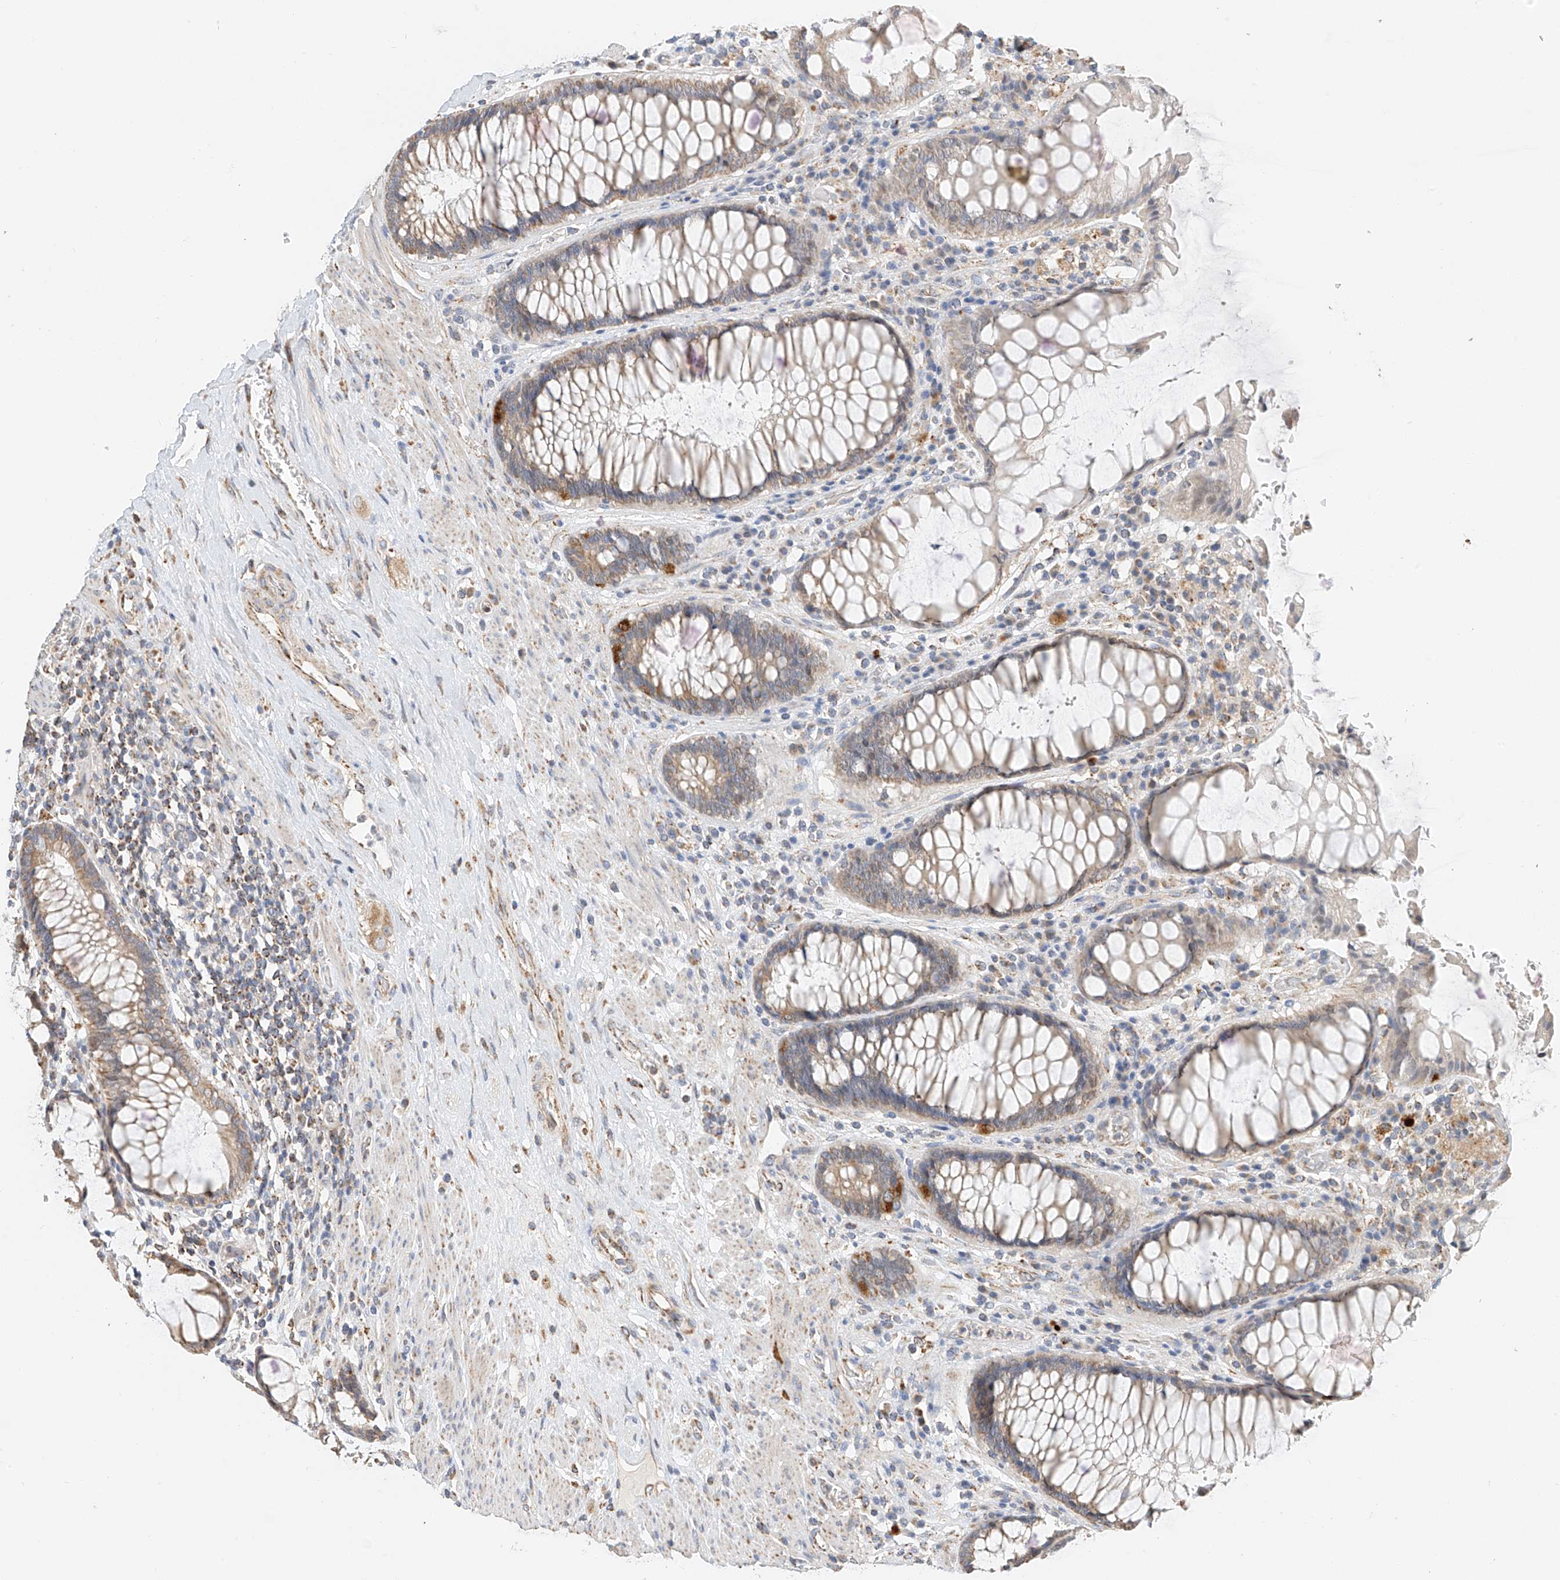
{"staining": {"intensity": "moderate", "quantity": "25%-75%", "location": "cytoplasmic/membranous"}, "tissue": "rectum", "cell_type": "Glandular cells", "image_type": "normal", "snomed": [{"axis": "morphology", "description": "Normal tissue, NOS"}, {"axis": "topography", "description": "Rectum"}], "caption": "Glandular cells exhibit medium levels of moderate cytoplasmic/membranous expression in about 25%-75% of cells in normal human rectum. The staining was performed using DAB to visualize the protein expression in brown, while the nuclei were stained in blue with hematoxylin (Magnification: 20x).", "gene": "YIPF7", "patient": {"sex": "male", "age": 64}}